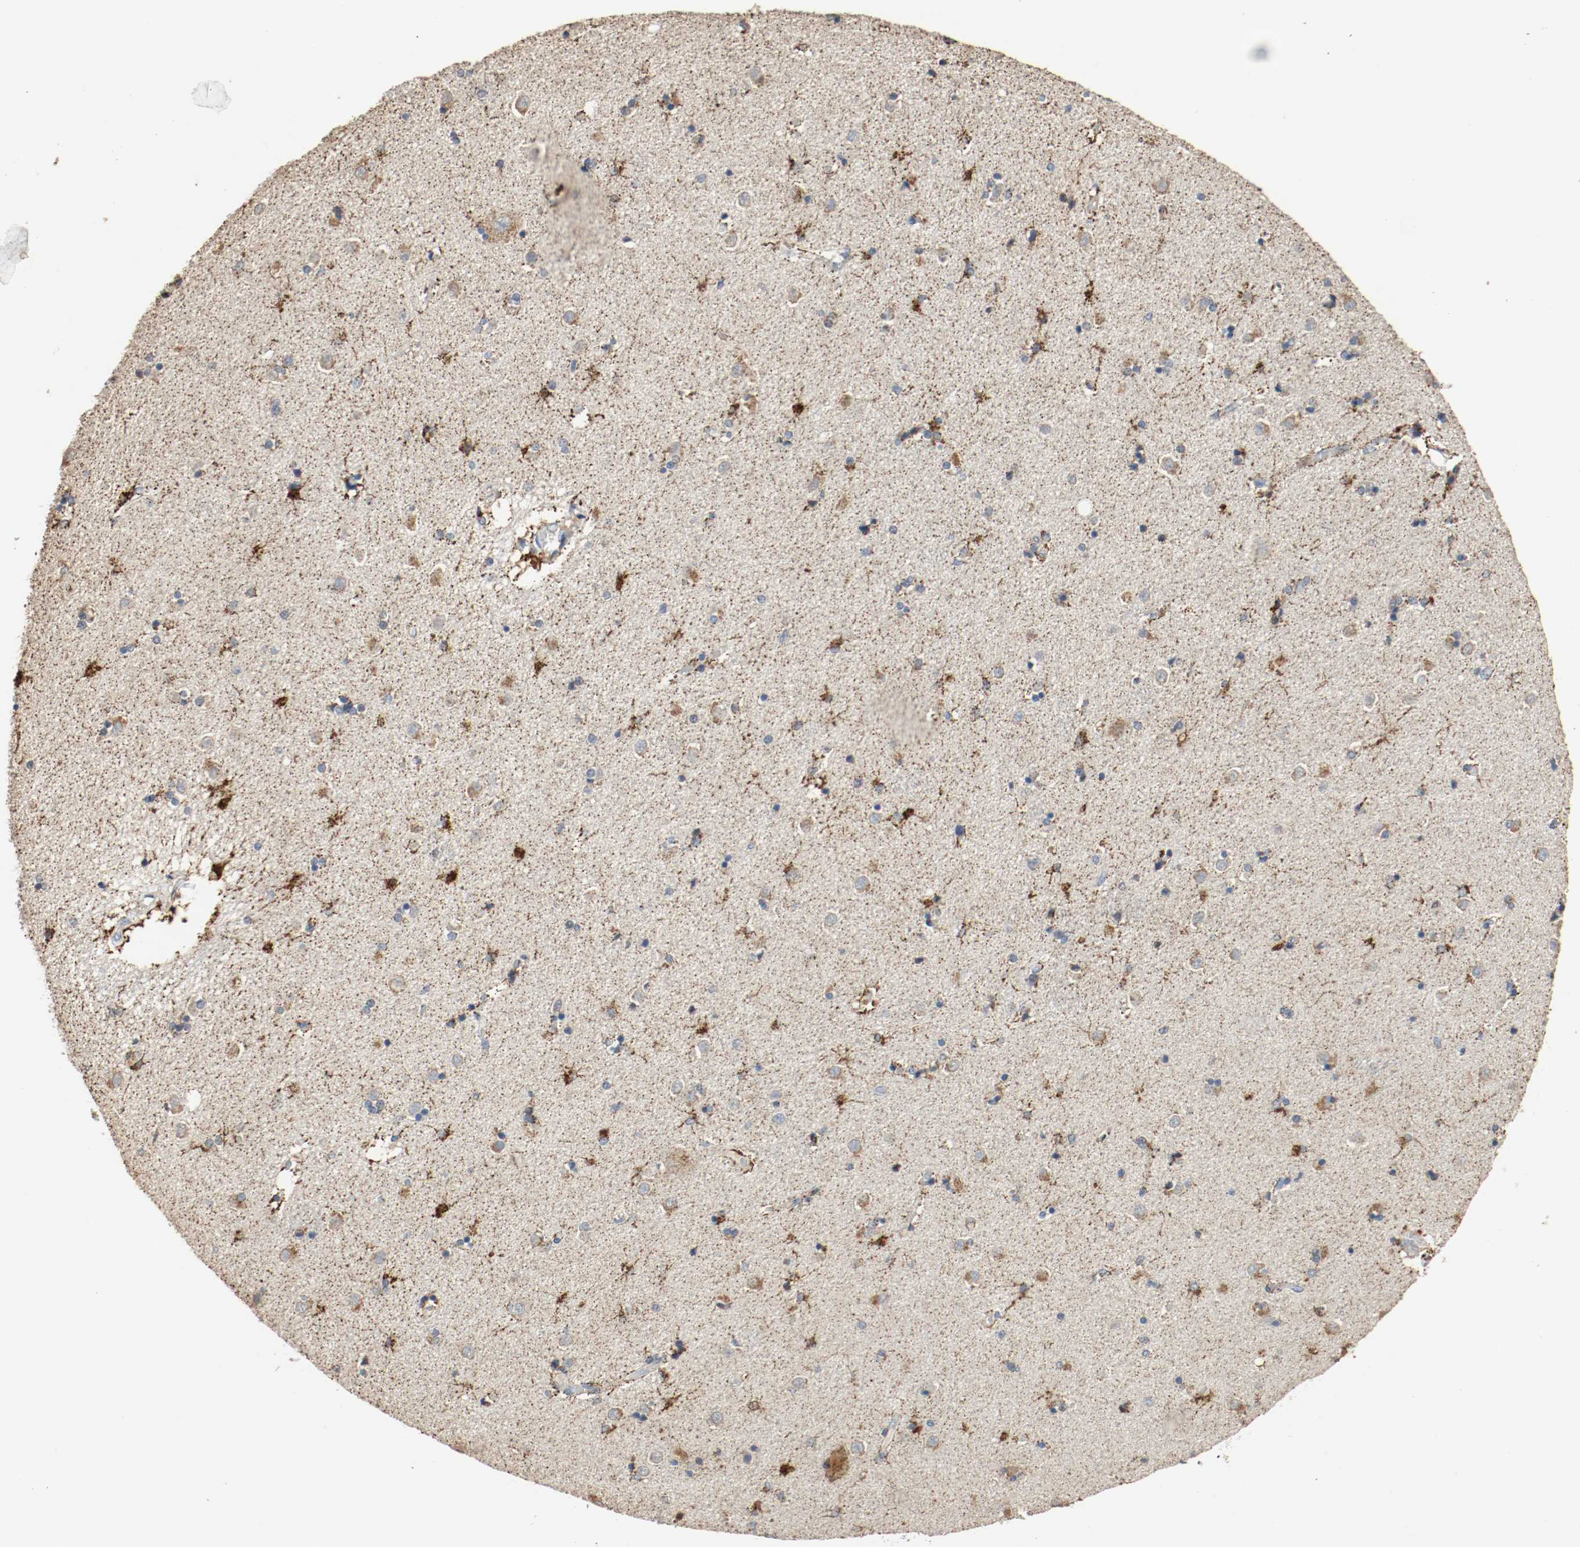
{"staining": {"intensity": "strong", "quantity": "25%-75%", "location": "cytoplasmic/membranous,nuclear"}, "tissue": "caudate", "cell_type": "Glial cells", "image_type": "normal", "snomed": [{"axis": "morphology", "description": "Normal tissue, NOS"}, {"axis": "topography", "description": "Lateral ventricle wall"}], "caption": "Immunohistochemistry staining of unremarkable caudate, which displays high levels of strong cytoplasmic/membranous,nuclear expression in about 25%-75% of glial cells indicating strong cytoplasmic/membranous,nuclear protein expression. The staining was performed using DAB (brown) for protein detection and nuclei were counterstained in hematoxylin (blue).", "gene": "ALDH4A1", "patient": {"sex": "female", "age": 54}}